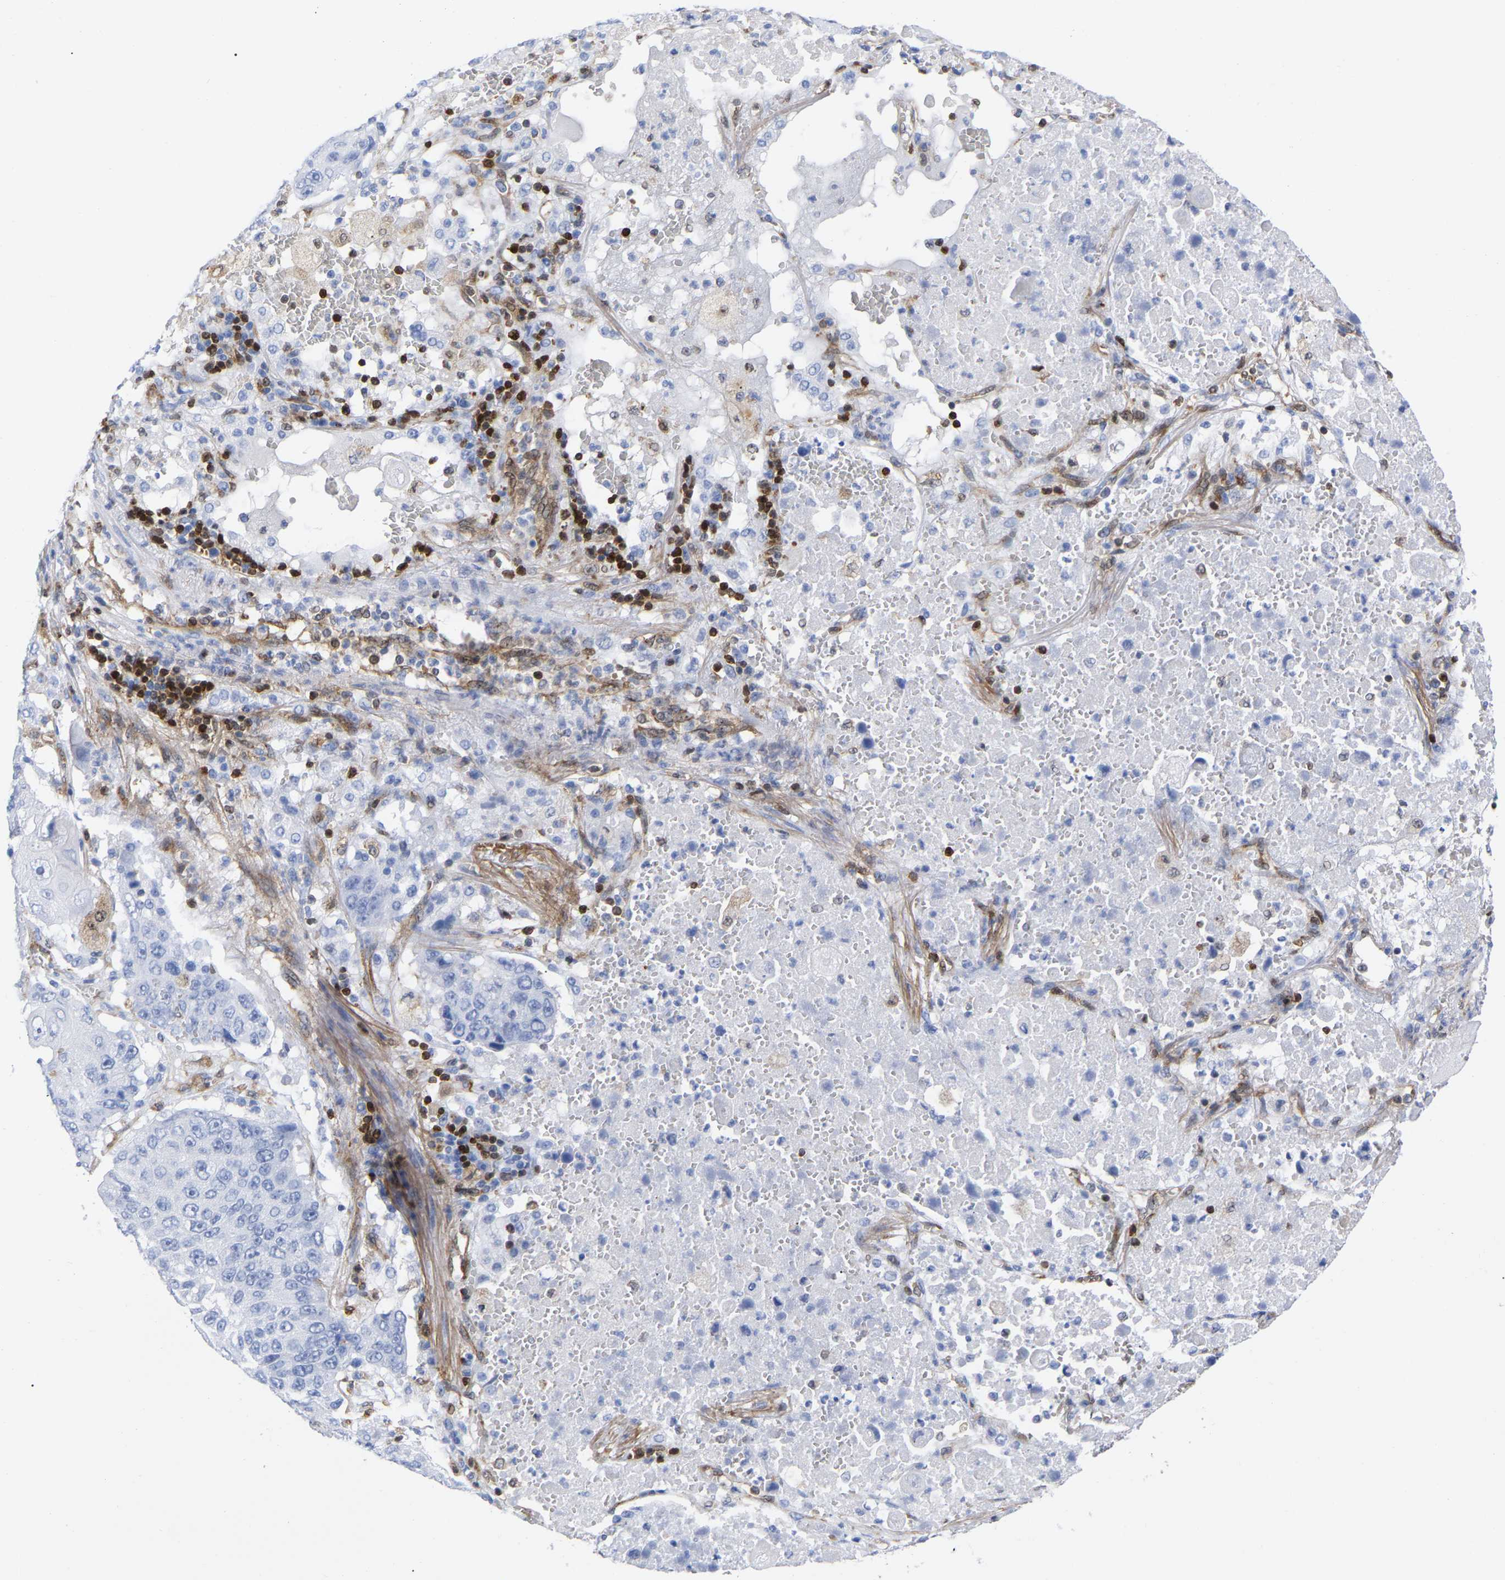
{"staining": {"intensity": "negative", "quantity": "none", "location": "none"}, "tissue": "lung cancer", "cell_type": "Tumor cells", "image_type": "cancer", "snomed": [{"axis": "morphology", "description": "Squamous cell carcinoma, NOS"}, {"axis": "topography", "description": "Lung"}], "caption": "An immunohistochemistry (IHC) micrograph of lung squamous cell carcinoma is shown. There is no staining in tumor cells of lung squamous cell carcinoma. The staining is performed using DAB (3,3'-diaminobenzidine) brown chromogen with nuclei counter-stained in using hematoxylin.", "gene": "GIMAP4", "patient": {"sex": "male", "age": 61}}